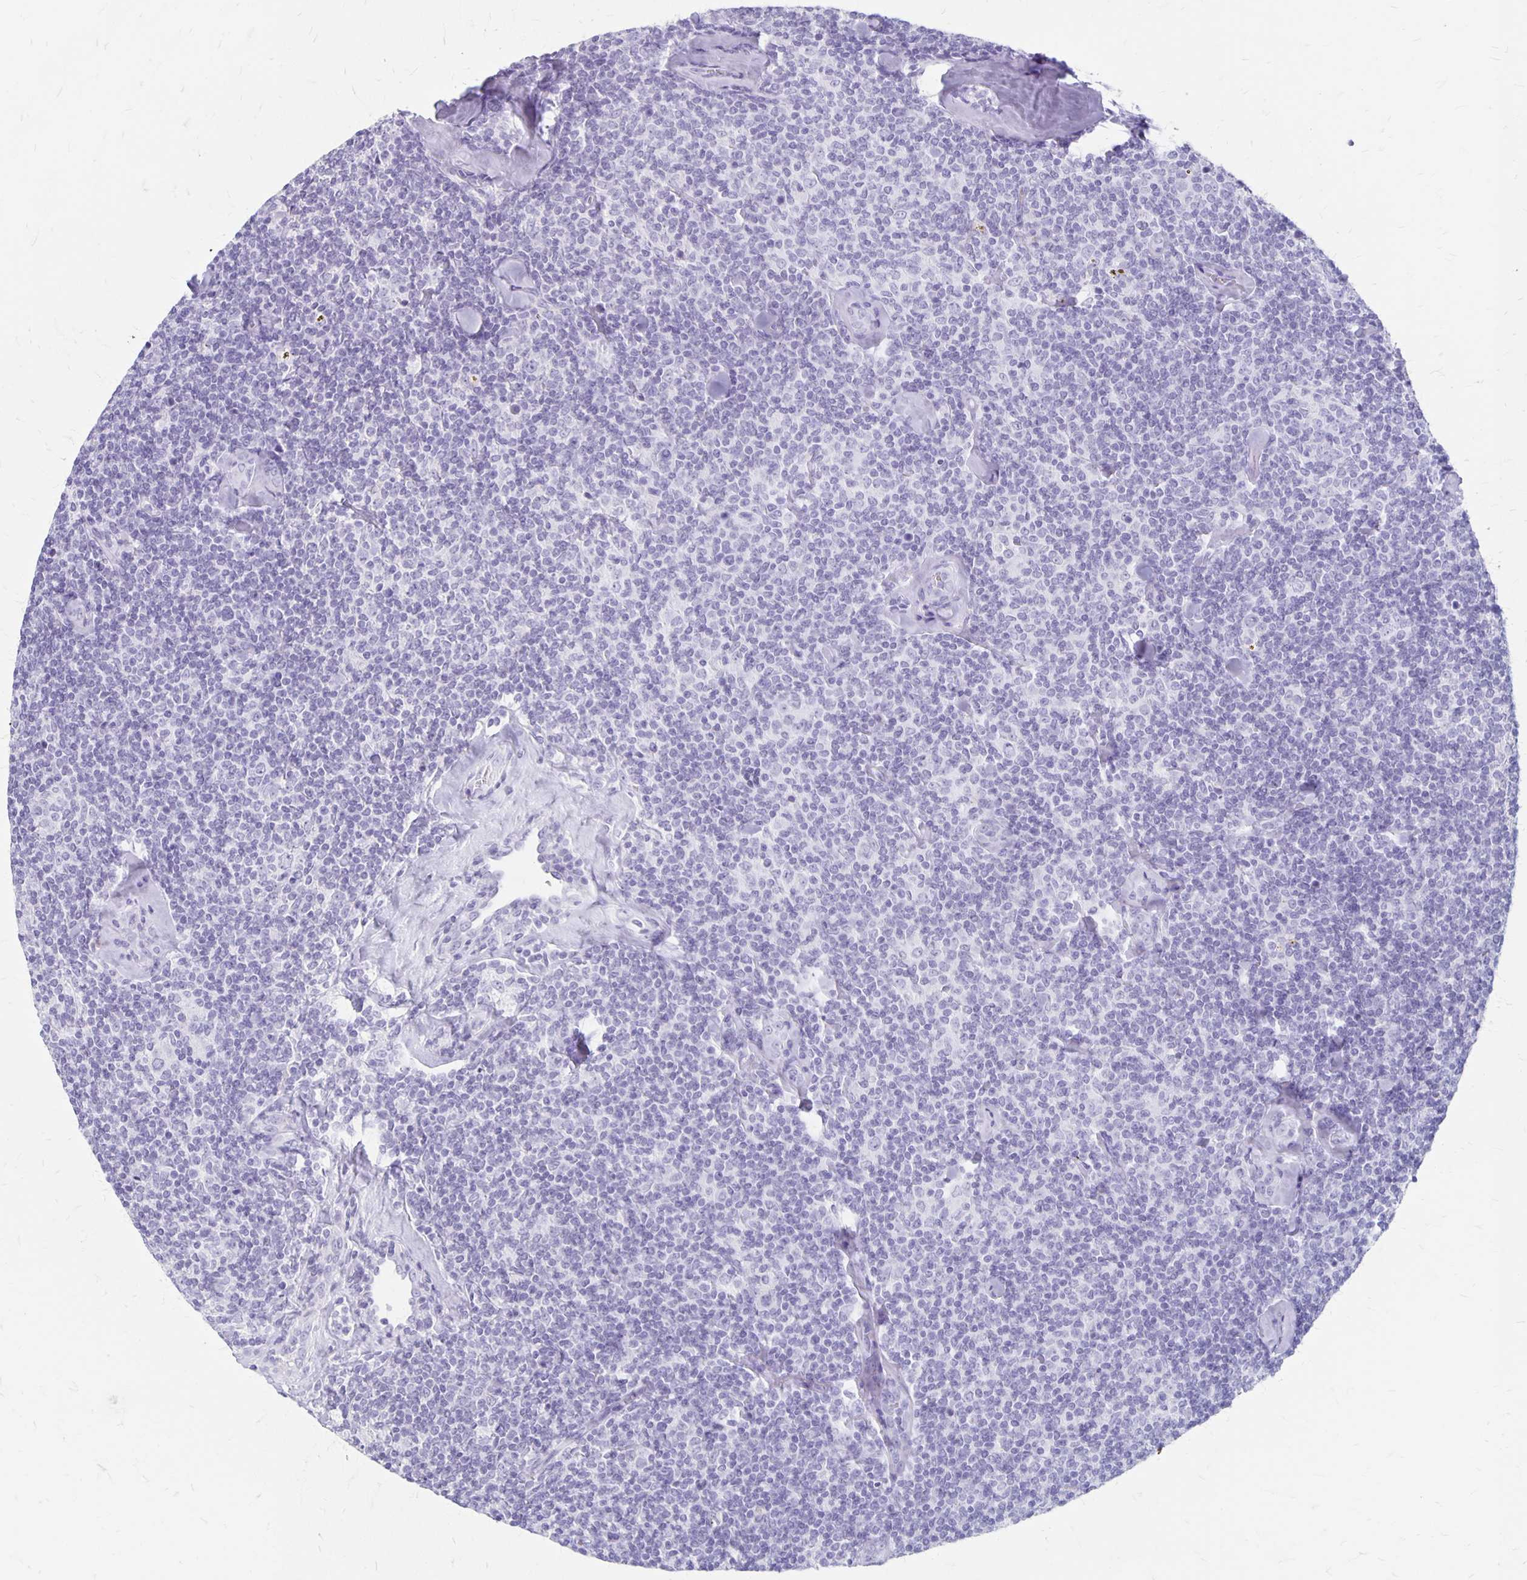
{"staining": {"intensity": "negative", "quantity": "none", "location": "none"}, "tissue": "lymphoma", "cell_type": "Tumor cells", "image_type": "cancer", "snomed": [{"axis": "morphology", "description": "Malignant lymphoma, non-Hodgkin's type, Low grade"}, {"axis": "topography", "description": "Lymph node"}], "caption": "High power microscopy image of an immunohistochemistry (IHC) micrograph of malignant lymphoma, non-Hodgkin's type (low-grade), revealing no significant staining in tumor cells.", "gene": "MAGEC2", "patient": {"sex": "female", "age": 56}}